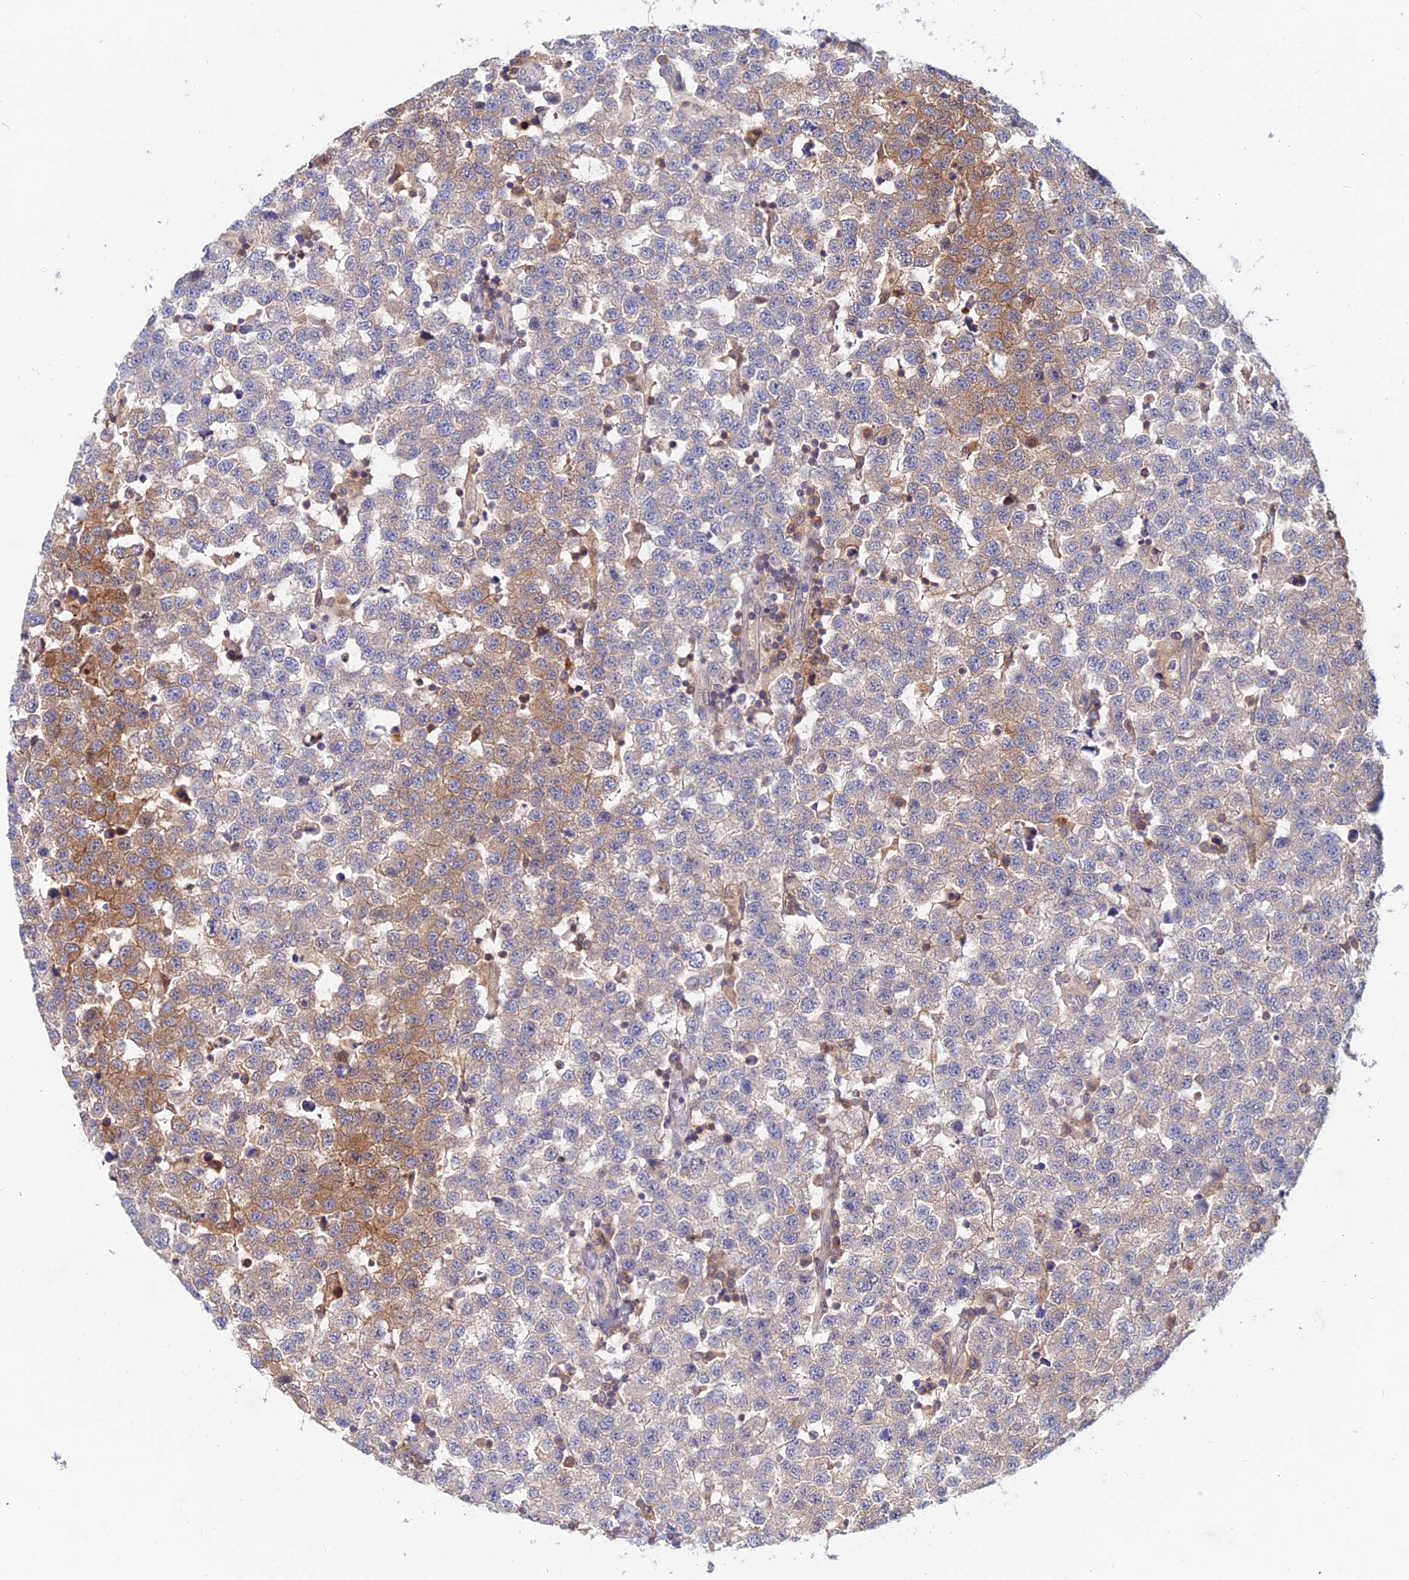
{"staining": {"intensity": "moderate", "quantity": "<25%", "location": "cytoplasmic/membranous"}, "tissue": "testis cancer", "cell_type": "Tumor cells", "image_type": "cancer", "snomed": [{"axis": "morphology", "description": "Seminoma, NOS"}, {"axis": "topography", "description": "Testis"}], "caption": "A low amount of moderate cytoplasmic/membranous expression is seen in about <25% of tumor cells in testis seminoma tissue.", "gene": "B3GALT4", "patient": {"sex": "male", "age": 34}}